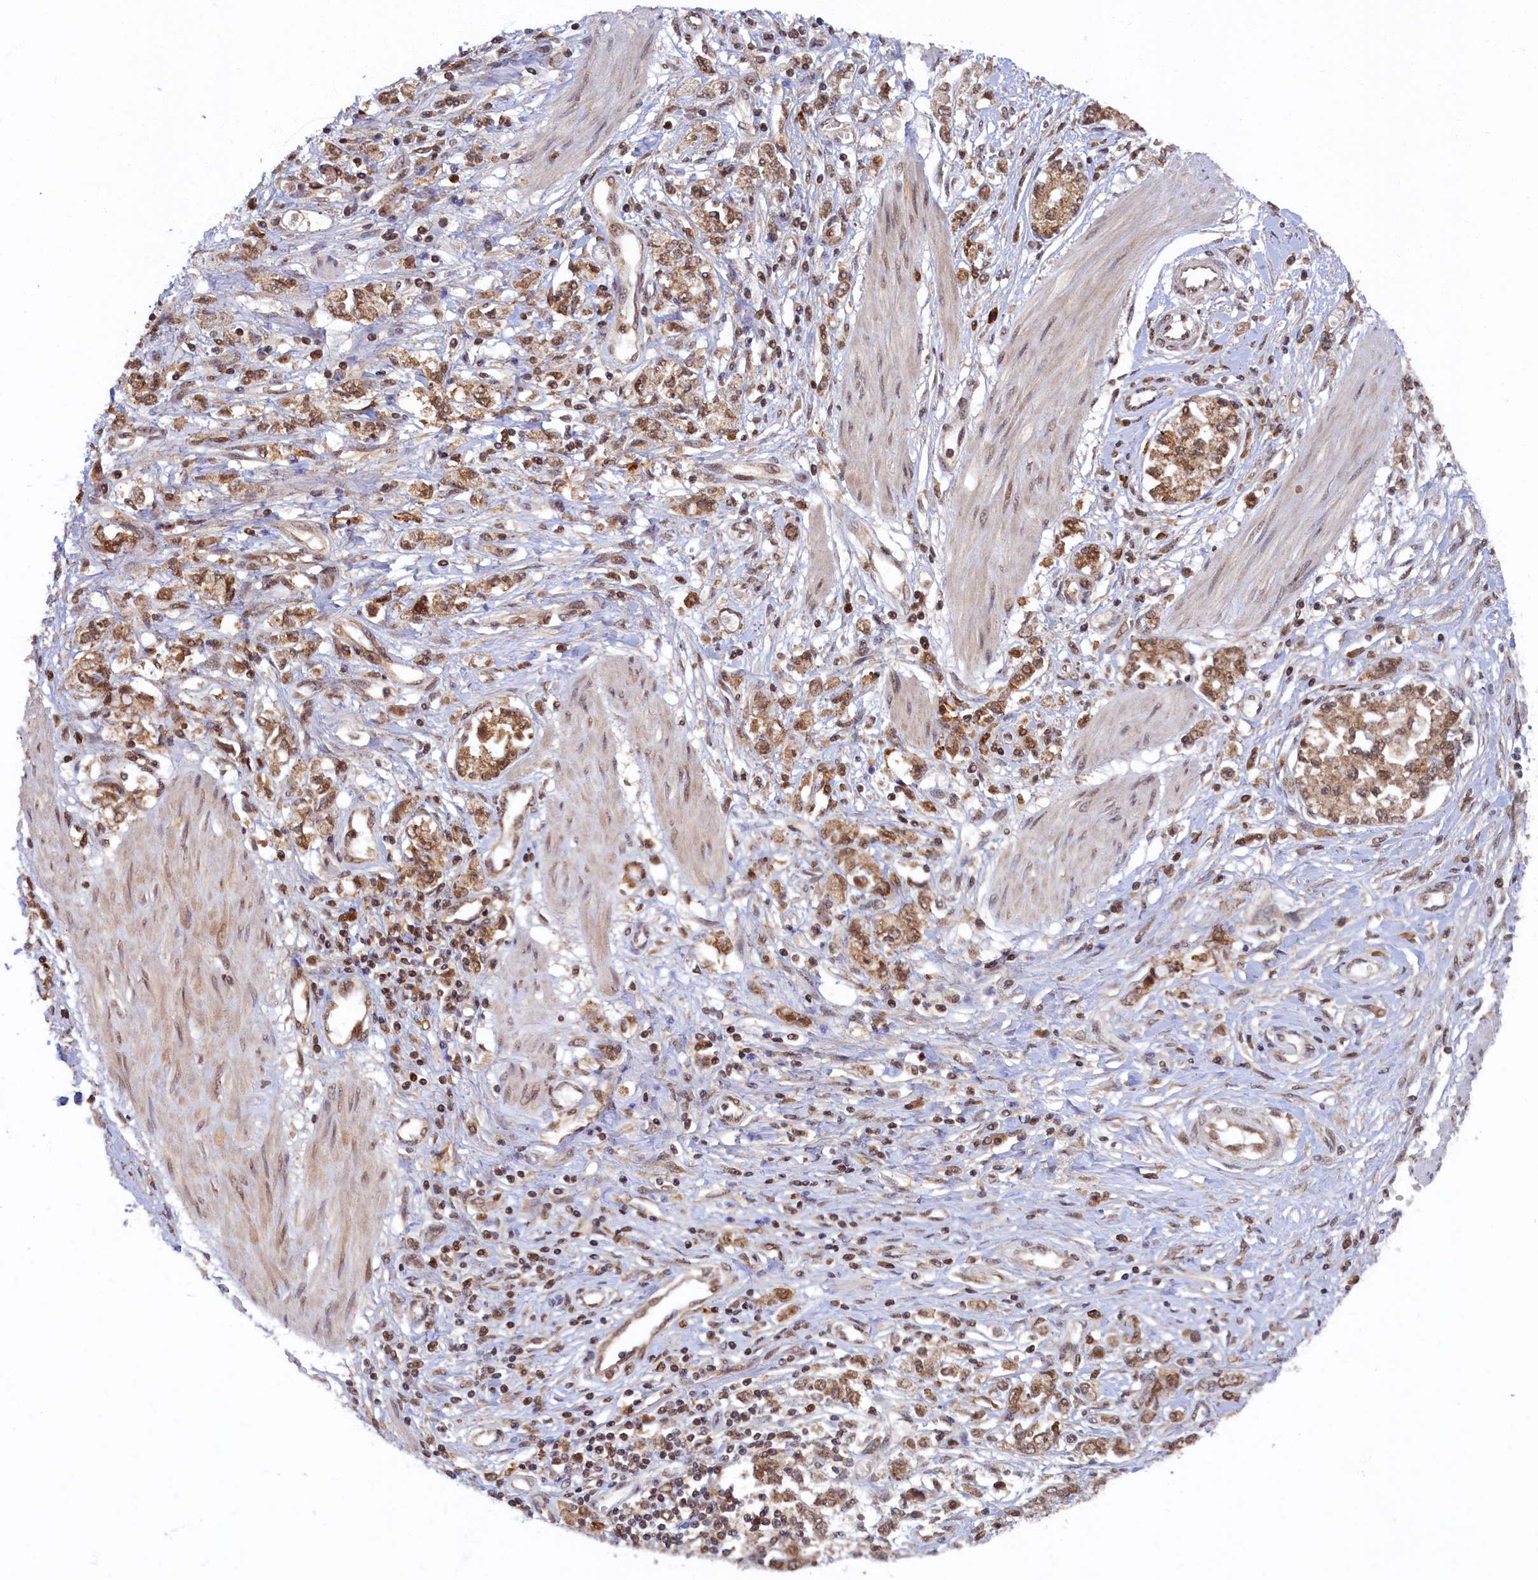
{"staining": {"intensity": "moderate", "quantity": ">75%", "location": "cytoplasmic/membranous,nuclear"}, "tissue": "stomach cancer", "cell_type": "Tumor cells", "image_type": "cancer", "snomed": [{"axis": "morphology", "description": "Adenocarcinoma, NOS"}, {"axis": "topography", "description": "Stomach"}], "caption": "Stomach adenocarcinoma stained with a brown dye shows moderate cytoplasmic/membranous and nuclear positive staining in about >75% of tumor cells.", "gene": "BRCA1", "patient": {"sex": "female", "age": 76}}